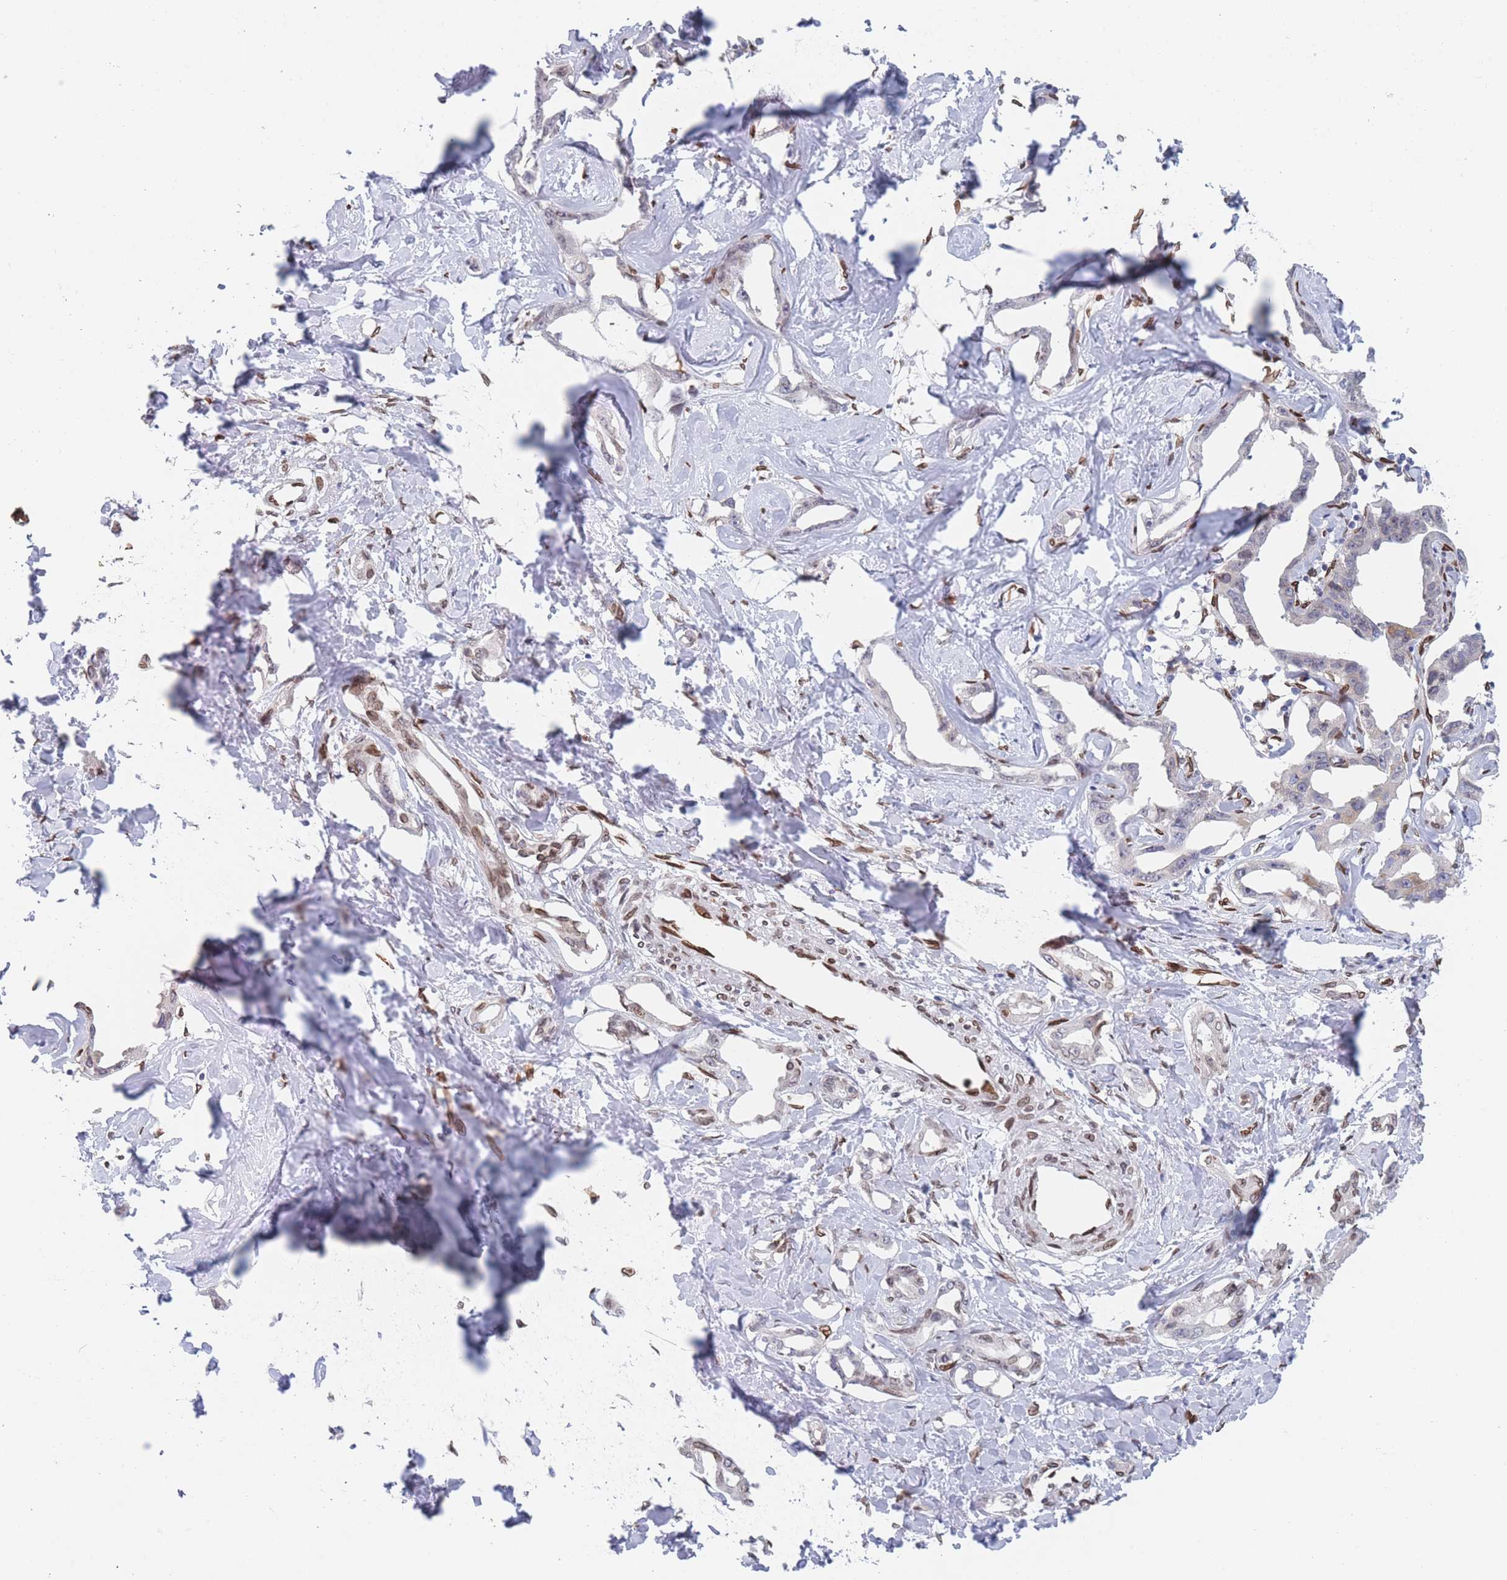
{"staining": {"intensity": "negative", "quantity": "none", "location": "none"}, "tissue": "liver cancer", "cell_type": "Tumor cells", "image_type": "cancer", "snomed": [{"axis": "morphology", "description": "Cholangiocarcinoma"}, {"axis": "topography", "description": "Liver"}], "caption": "Human liver cholangiocarcinoma stained for a protein using immunohistochemistry (IHC) reveals no positivity in tumor cells.", "gene": "ZBTB1", "patient": {"sex": "male", "age": 59}}